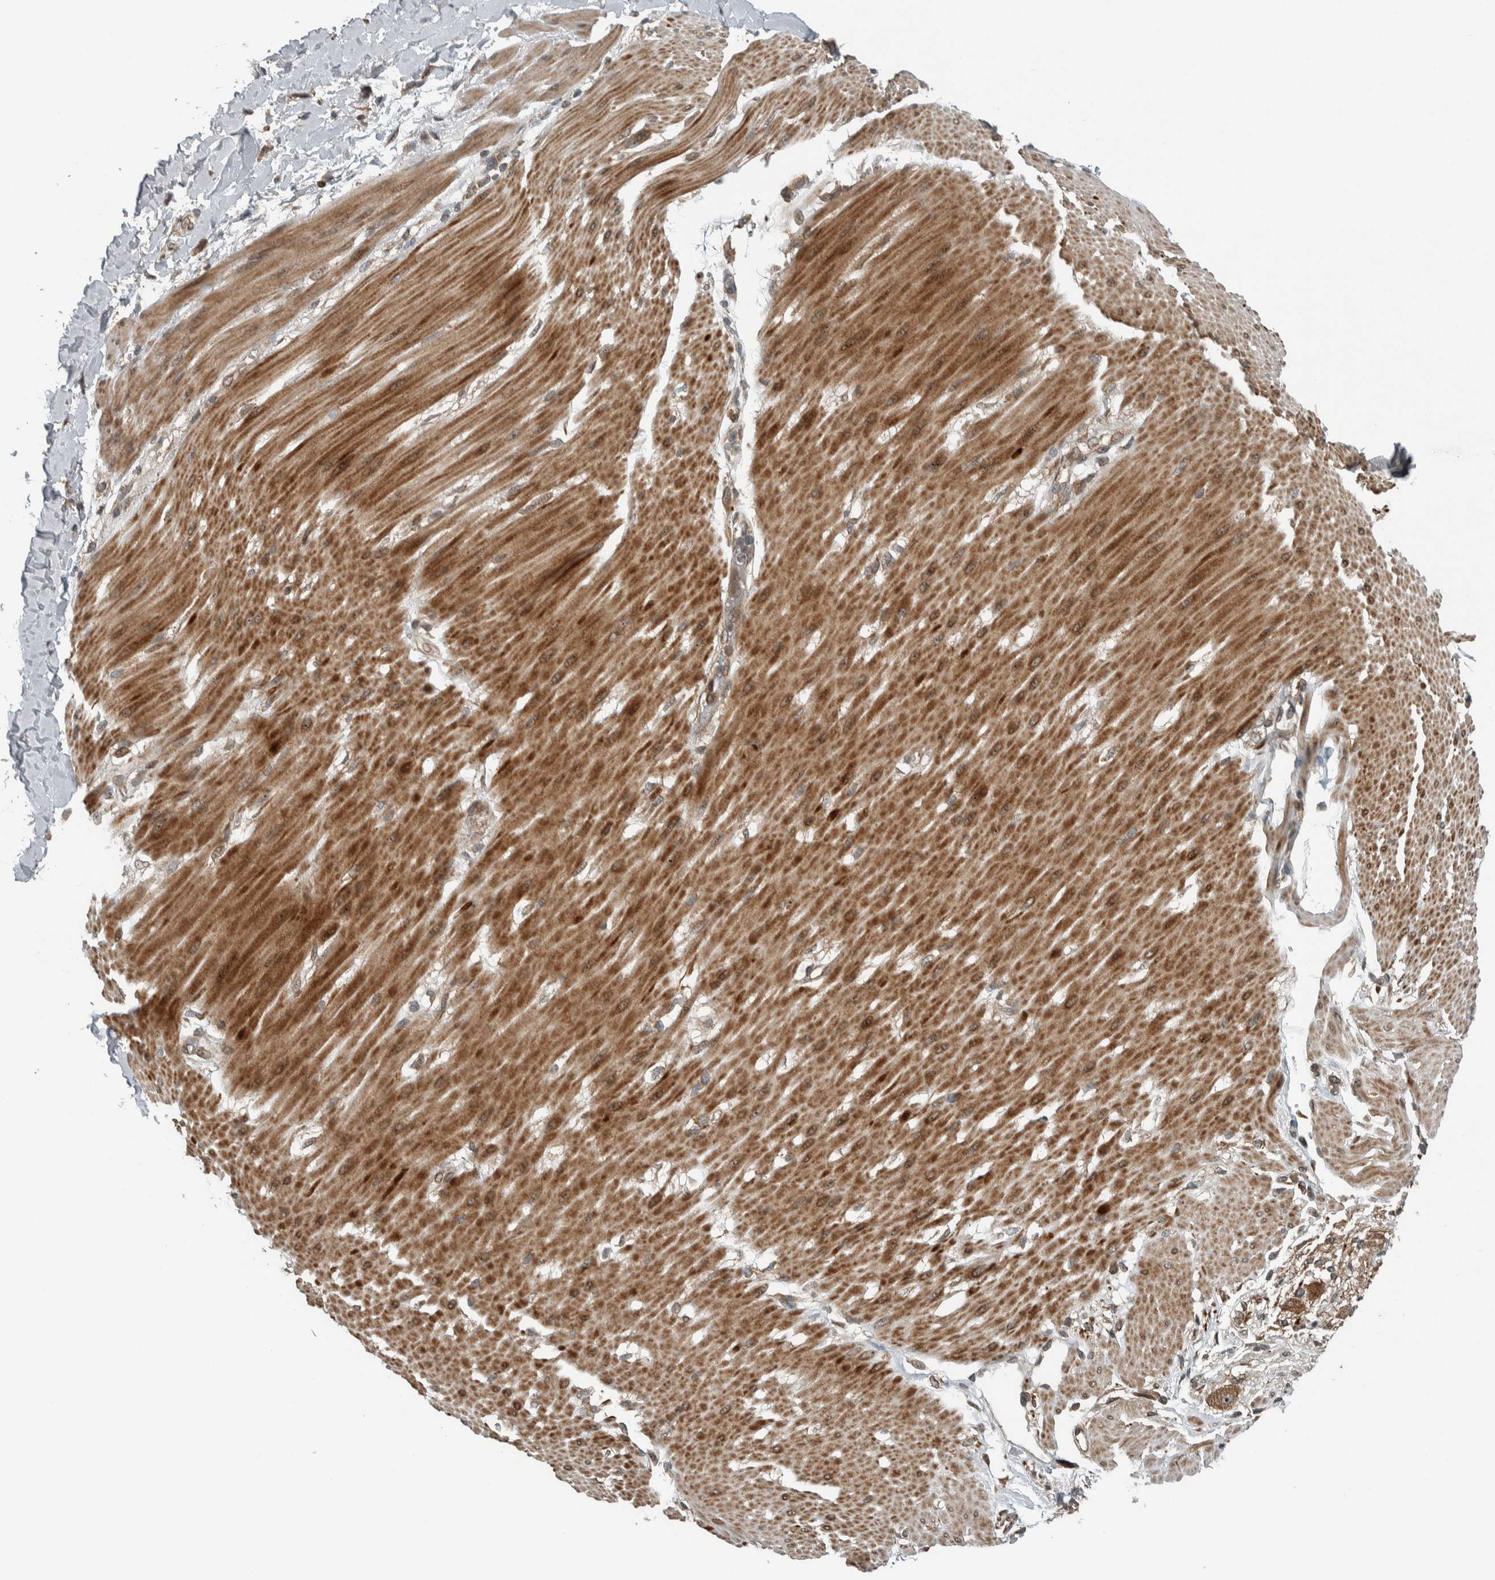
{"staining": {"intensity": "weak", "quantity": "<25%", "location": "cytoplasmic/membranous"}, "tissue": "adipose tissue", "cell_type": "Adipocytes", "image_type": "normal", "snomed": [{"axis": "morphology", "description": "Normal tissue, NOS"}, {"axis": "morphology", "description": "Adenocarcinoma, NOS"}, {"axis": "topography", "description": "Duodenum"}, {"axis": "topography", "description": "Peripheral nerve tissue"}], "caption": "Adipocytes show no significant staining in unremarkable adipose tissue. Nuclei are stained in blue.", "gene": "XPO5", "patient": {"sex": "female", "age": 60}}